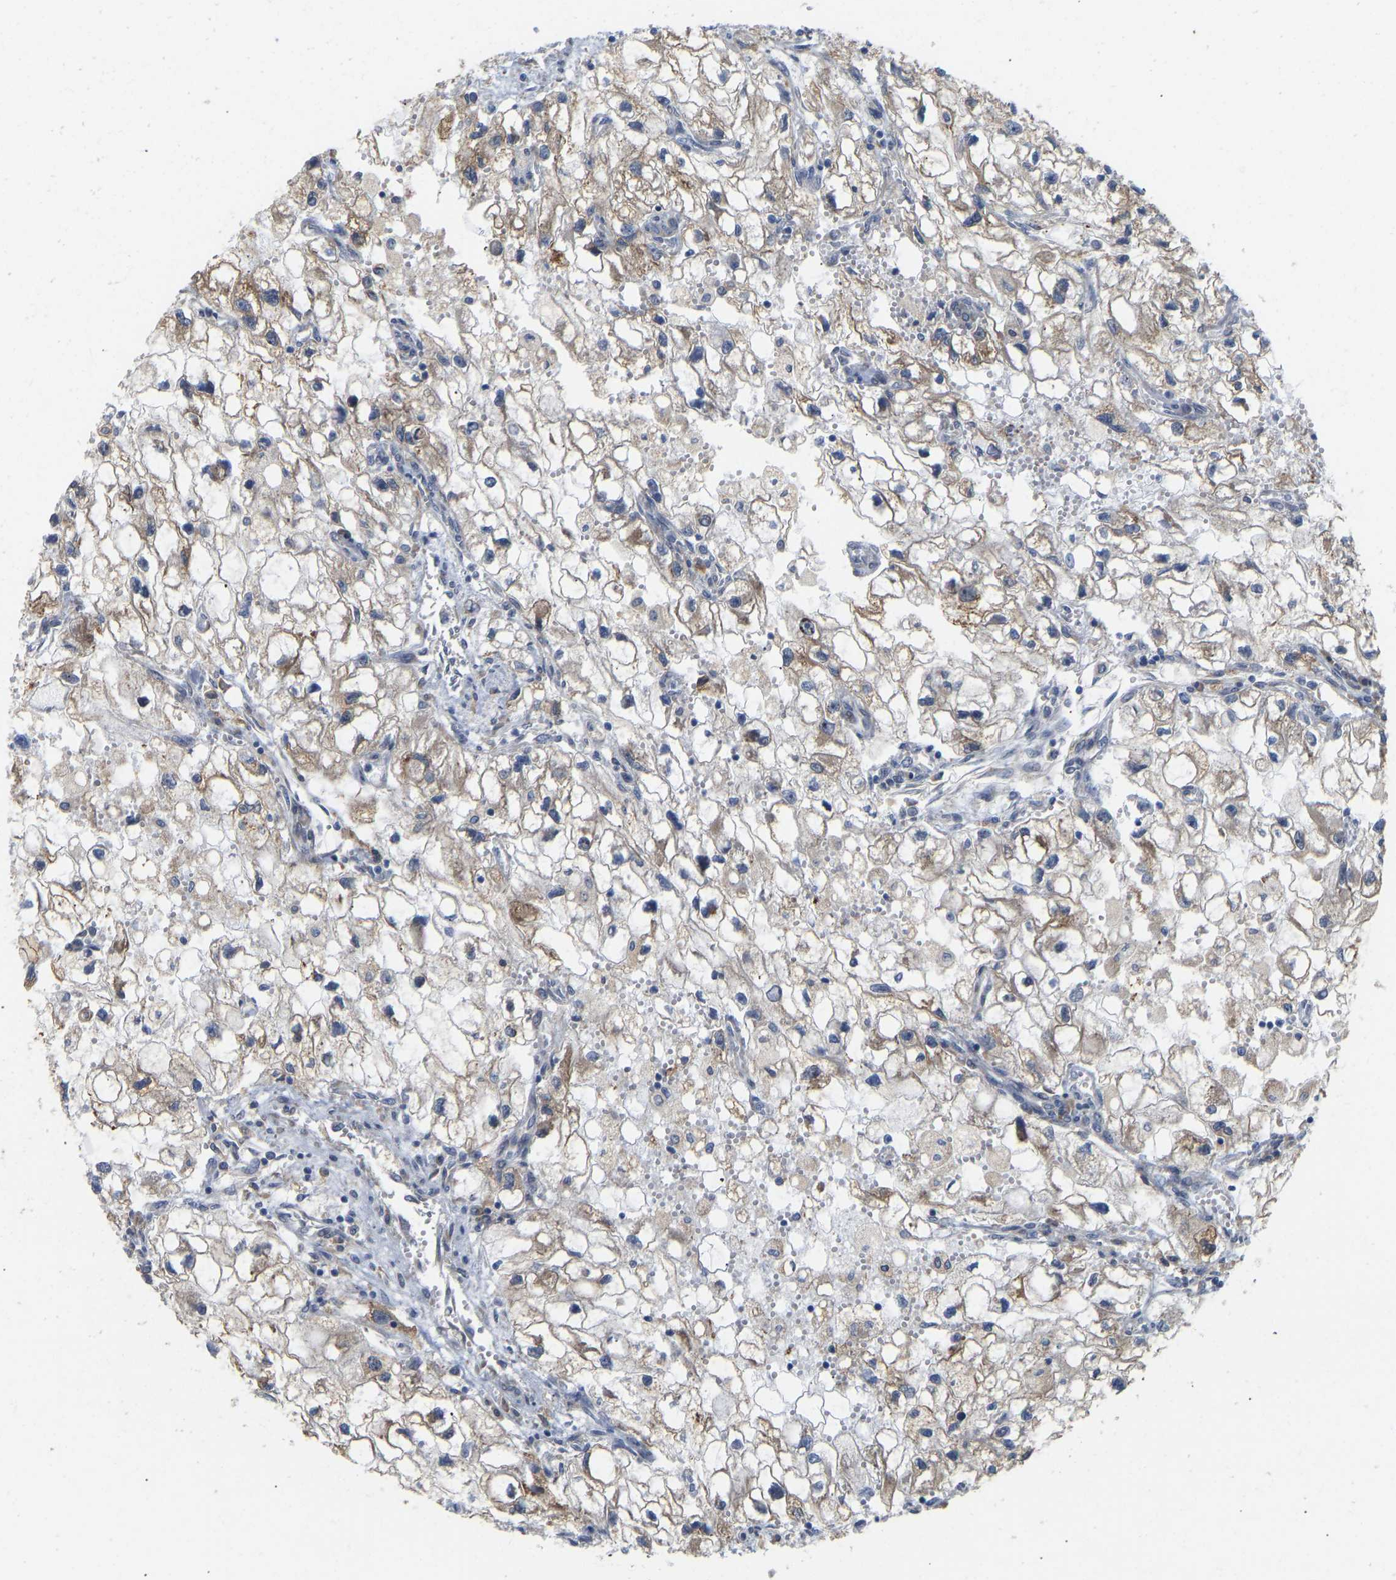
{"staining": {"intensity": "weak", "quantity": ">75%", "location": "cytoplasmic/membranous"}, "tissue": "renal cancer", "cell_type": "Tumor cells", "image_type": "cancer", "snomed": [{"axis": "morphology", "description": "Adenocarcinoma, NOS"}, {"axis": "topography", "description": "Kidney"}], "caption": "Protein expression by IHC shows weak cytoplasmic/membranous positivity in approximately >75% of tumor cells in renal cancer. Using DAB (3,3'-diaminobenzidine) (brown) and hematoxylin (blue) stains, captured at high magnification using brightfield microscopy.", "gene": "BEND3", "patient": {"sex": "female", "age": 70}}